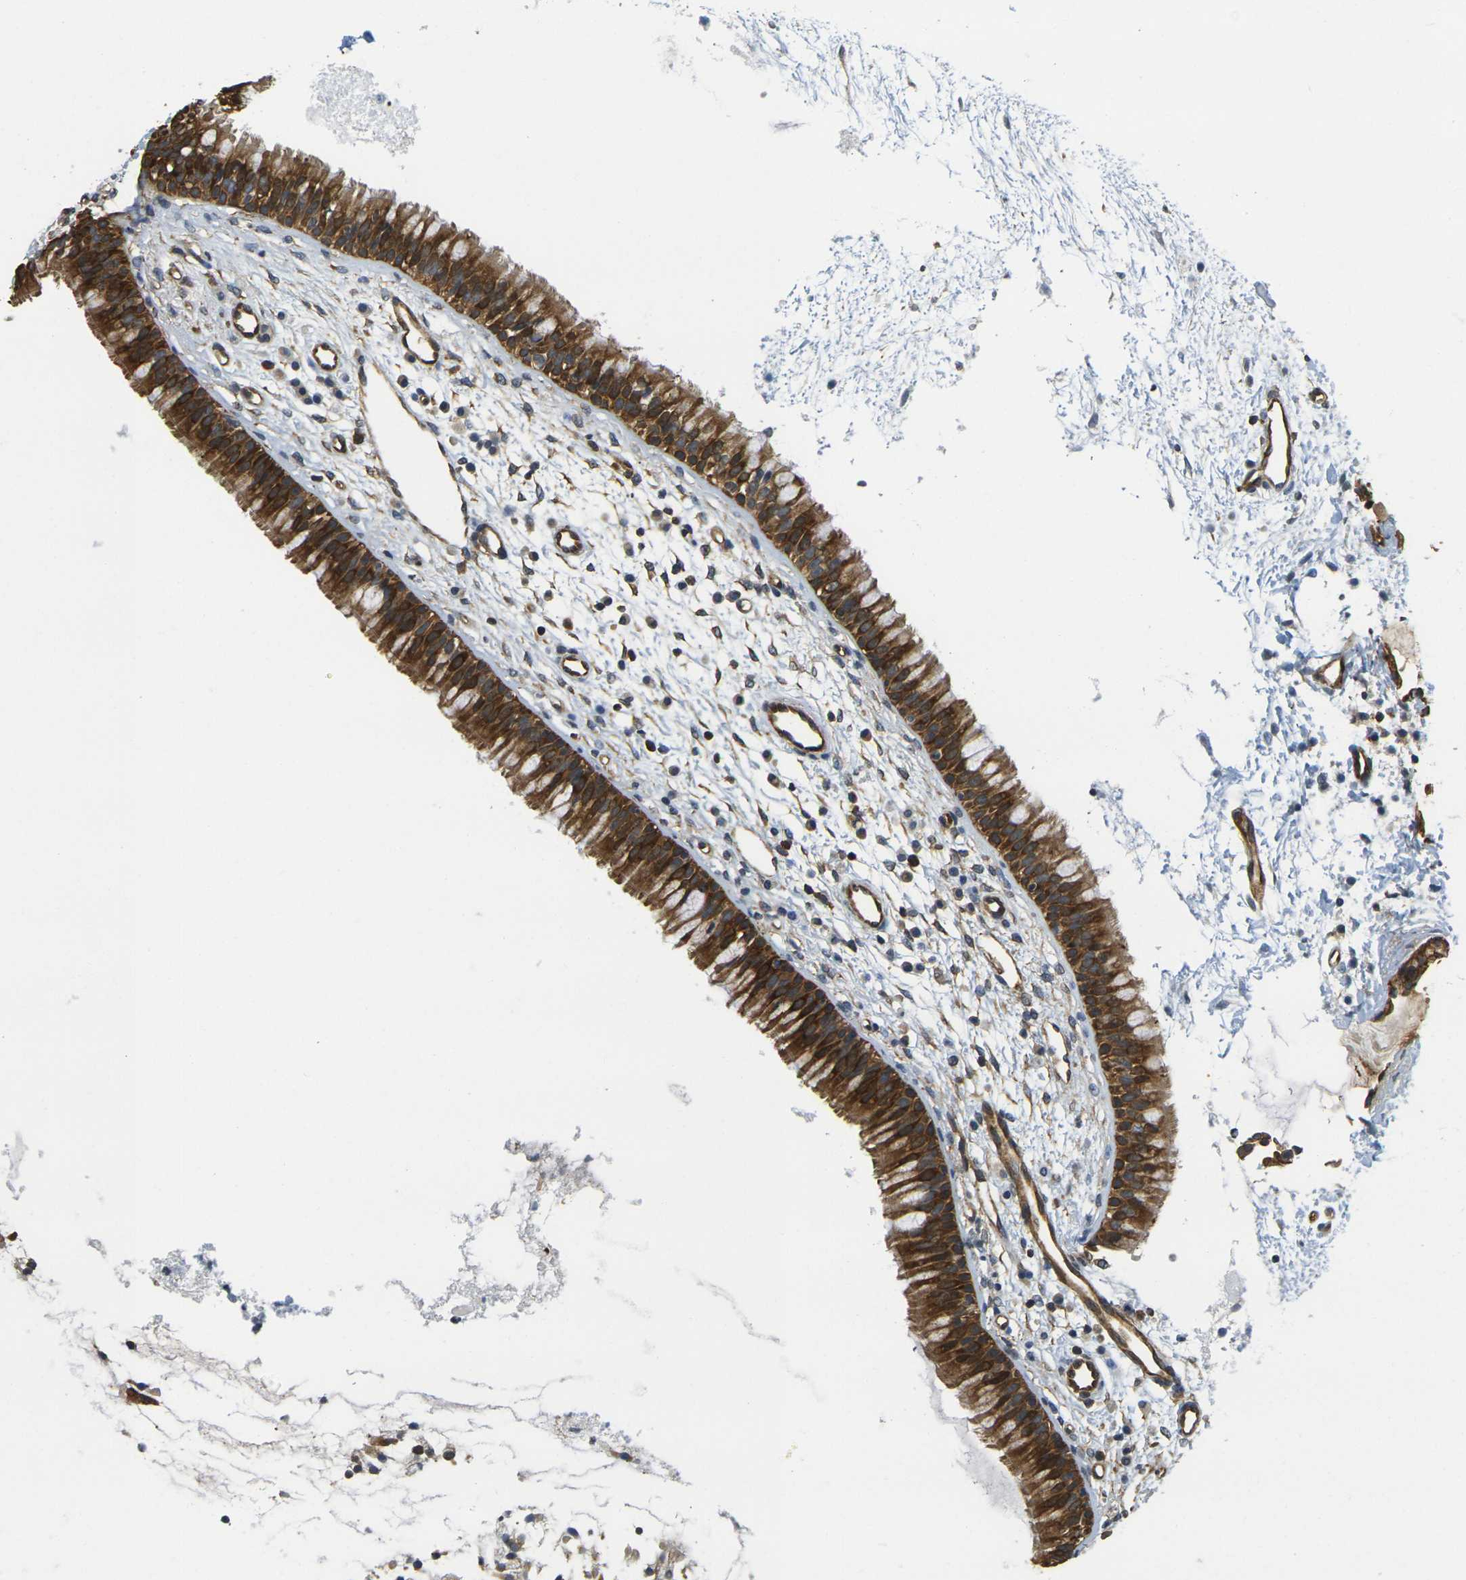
{"staining": {"intensity": "strong", "quantity": ">75%", "location": "cytoplasmic/membranous"}, "tissue": "nasopharynx", "cell_type": "Respiratory epithelial cells", "image_type": "normal", "snomed": [{"axis": "morphology", "description": "Normal tissue, NOS"}, {"axis": "topography", "description": "Nasopharynx"}], "caption": "Approximately >75% of respiratory epithelial cells in unremarkable human nasopharynx show strong cytoplasmic/membranous protein staining as visualized by brown immunohistochemical staining.", "gene": "CAST", "patient": {"sex": "male", "age": 21}}